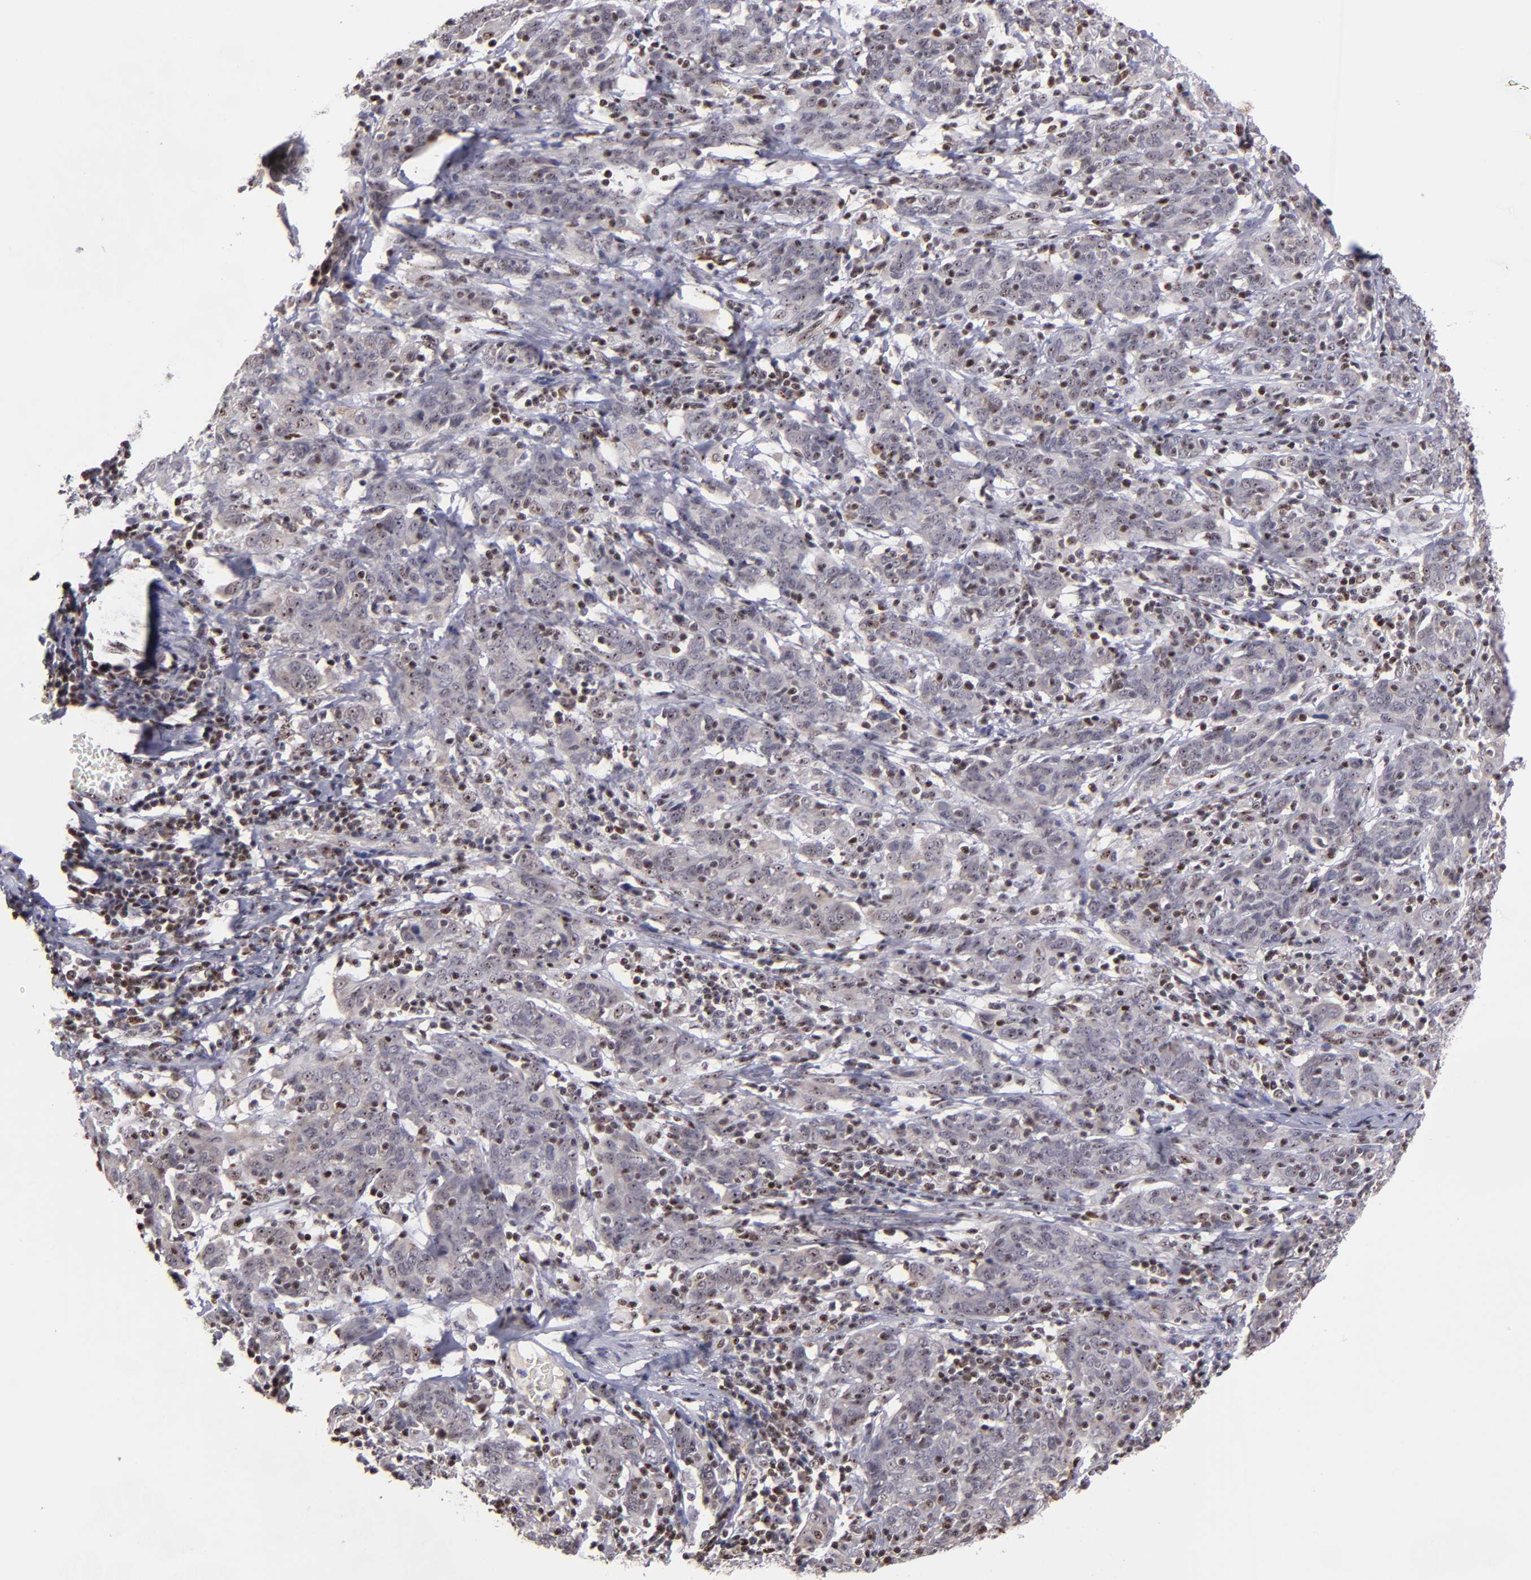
{"staining": {"intensity": "weak", "quantity": "25%-75%", "location": "cytoplasmic/membranous,nuclear"}, "tissue": "cervical cancer", "cell_type": "Tumor cells", "image_type": "cancer", "snomed": [{"axis": "morphology", "description": "Normal tissue, NOS"}, {"axis": "morphology", "description": "Squamous cell carcinoma, NOS"}, {"axis": "topography", "description": "Cervix"}], "caption": "Squamous cell carcinoma (cervical) stained with immunohistochemistry (IHC) displays weak cytoplasmic/membranous and nuclear expression in approximately 25%-75% of tumor cells.", "gene": "DDX24", "patient": {"sex": "female", "age": 67}}